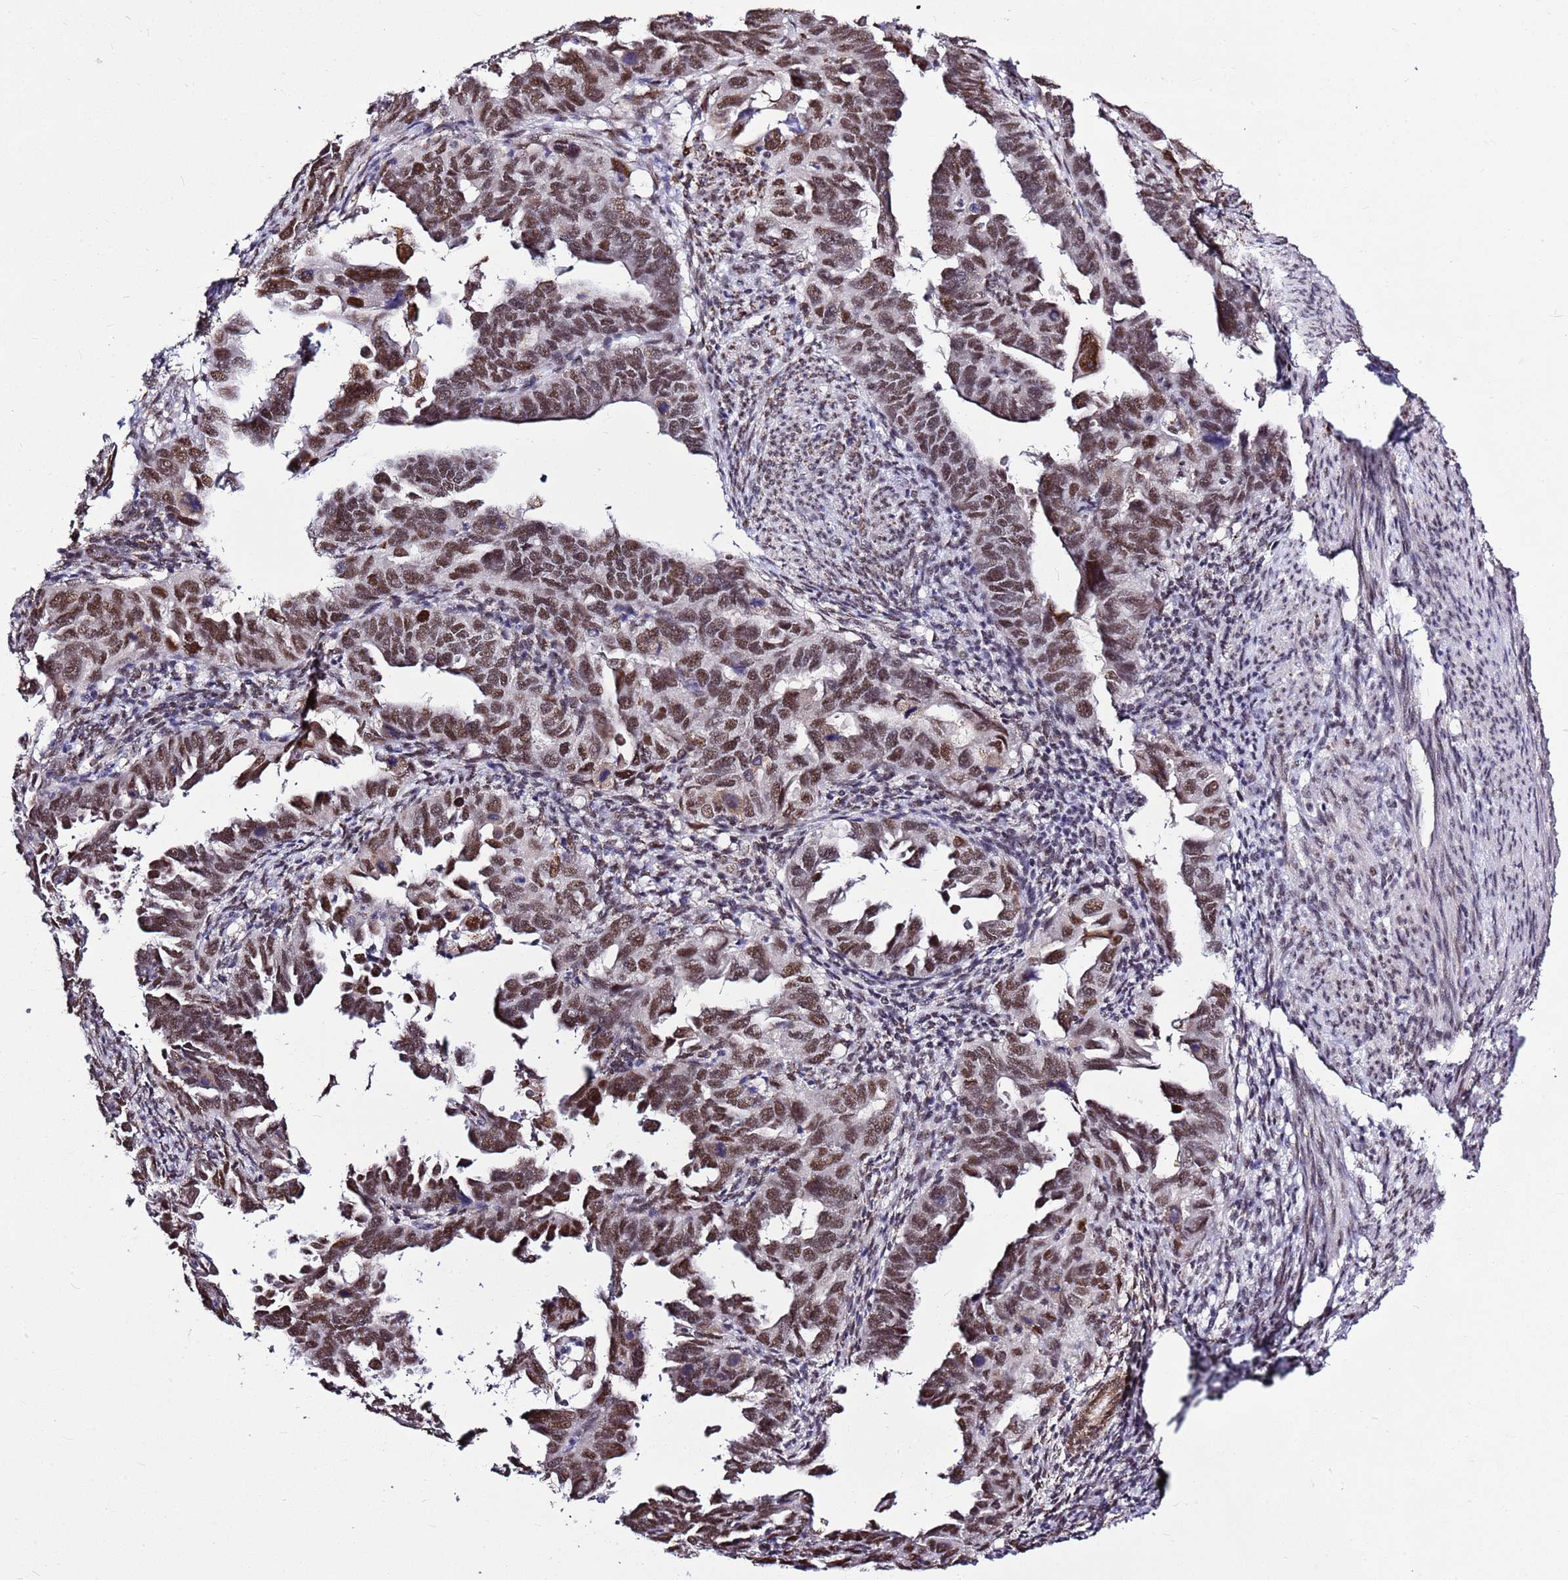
{"staining": {"intensity": "strong", "quantity": ">75%", "location": "nuclear"}, "tissue": "endometrial cancer", "cell_type": "Tumor cells", "image_type": "cancer", "snomed": [{"axis": "morphology", "description": "Adenocarcinoma, NOS"}, {"axis": "topography", "description": "Endometrium"}], "caption": "Endometrial adenocarcinoma stained for a protein displays strong nuclear positivity in tumor cells. (brown staining indicates protein expression, while blue staining denotes nuclei).", "gene": "AKAP8L", "patient": {"sex": "female", "age": 65}}